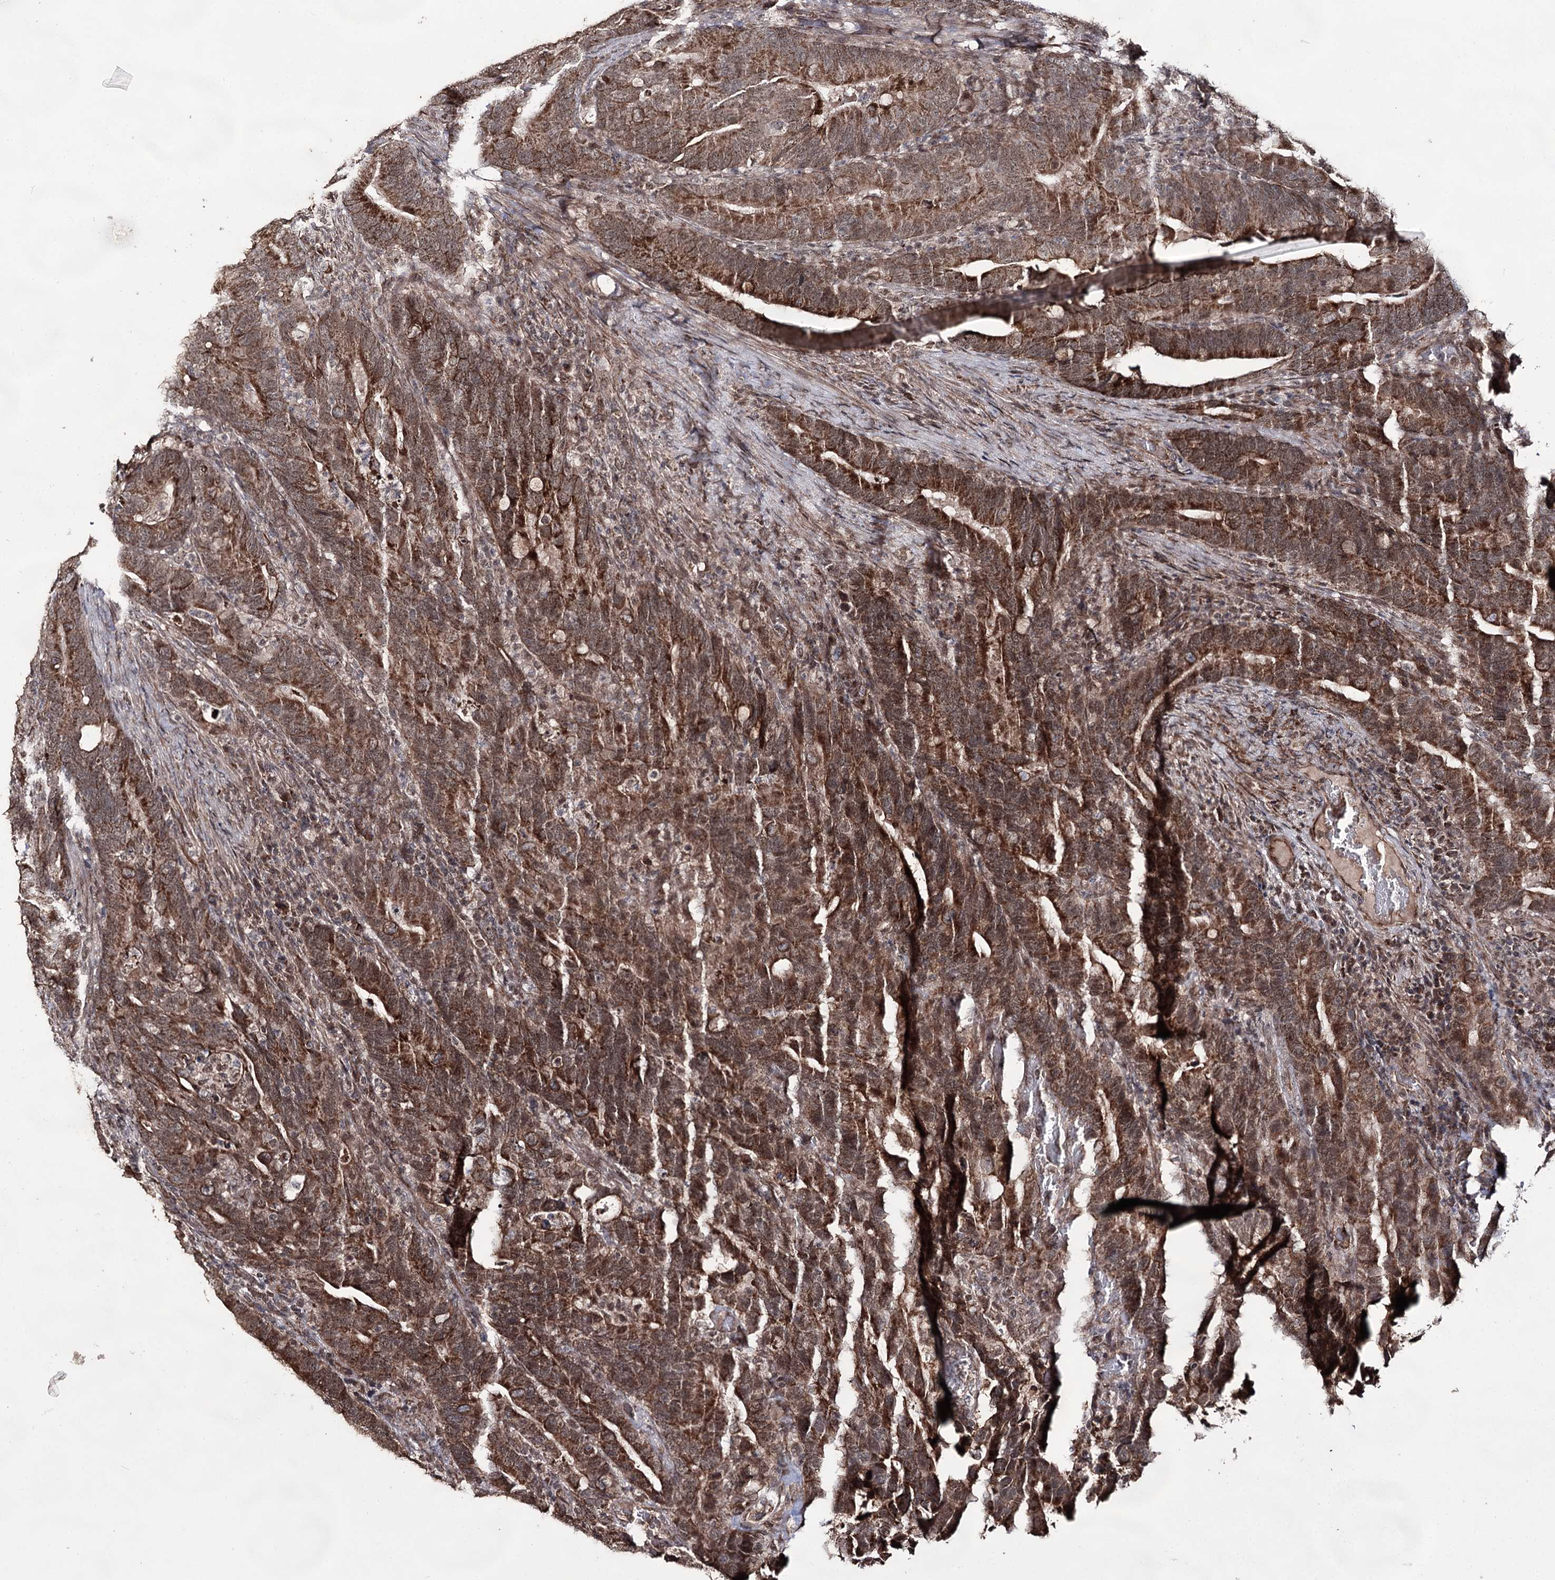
{"staining": {"intensity": "moderate", "quantity": ">75%", "location": "cytoplasmic/membranous"}, "tissue": "colorectal cancer", "cell_type": "Tumor cells", "image_type": "cancer", "snomed": [{"axis": "morphology", "description": "Adenocarcinoma, NOS"}, {"axis": "topography", "description": "Colon"}], "caption": "This histopathology image reveals immunohistochemistry staining of adenocarcinoma (colorectal), with medium moderate cytoplasmic/membranous expression in approximately >75% of tumor cells.", "gene": "ACTR6", "patient": {"sex": "female", "age": 66}}